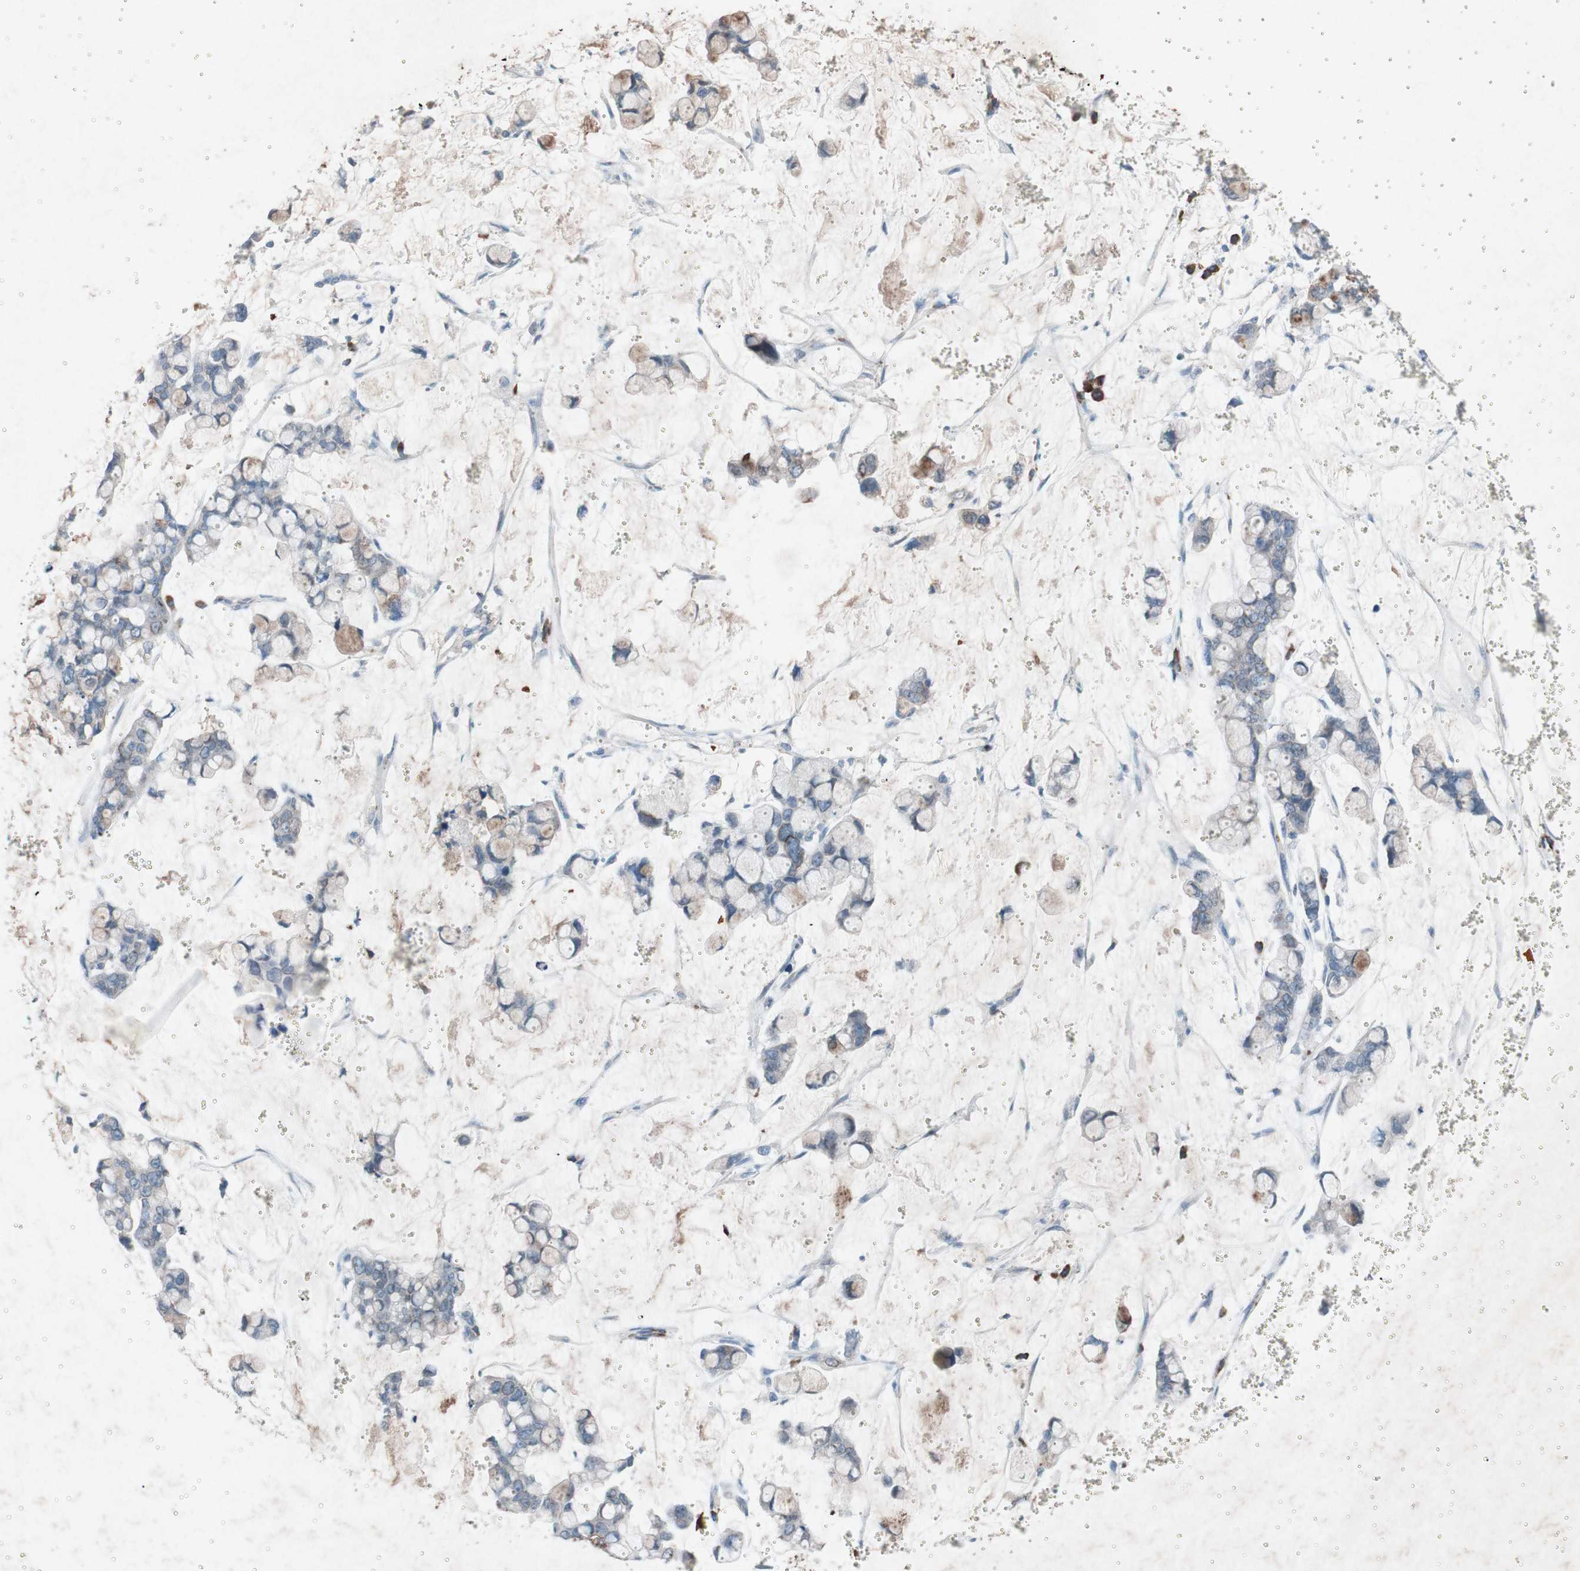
{"staining": {"intensity": "weak", "quantity": "25%-75%", "location": "cytoplasmic/membranous"}, "tissue": "stomach cancer", "cell_type": "Tumor cells", "image_type": "cancer", "snomed": [{"axis": "morphology", "description": "Adenocarcinoma, NOS"}, {"axis": "topography", "description": "Stomach, lower"}], "caption": "Protein staining of adenocarcinoma (stomach) tissue exhibits weak cytoplasmic/membranous expression in approximately 25%-75% of tumor cells. The staining was performed using DAB (3,3'-diaminobenzidine) to visualize the protein expression in brown, while the nuclei were stained in blue with hematoxylin (Magnification: 20x).", "gene": "GRB7", "patient": {"sex": "male", "age": 84}}